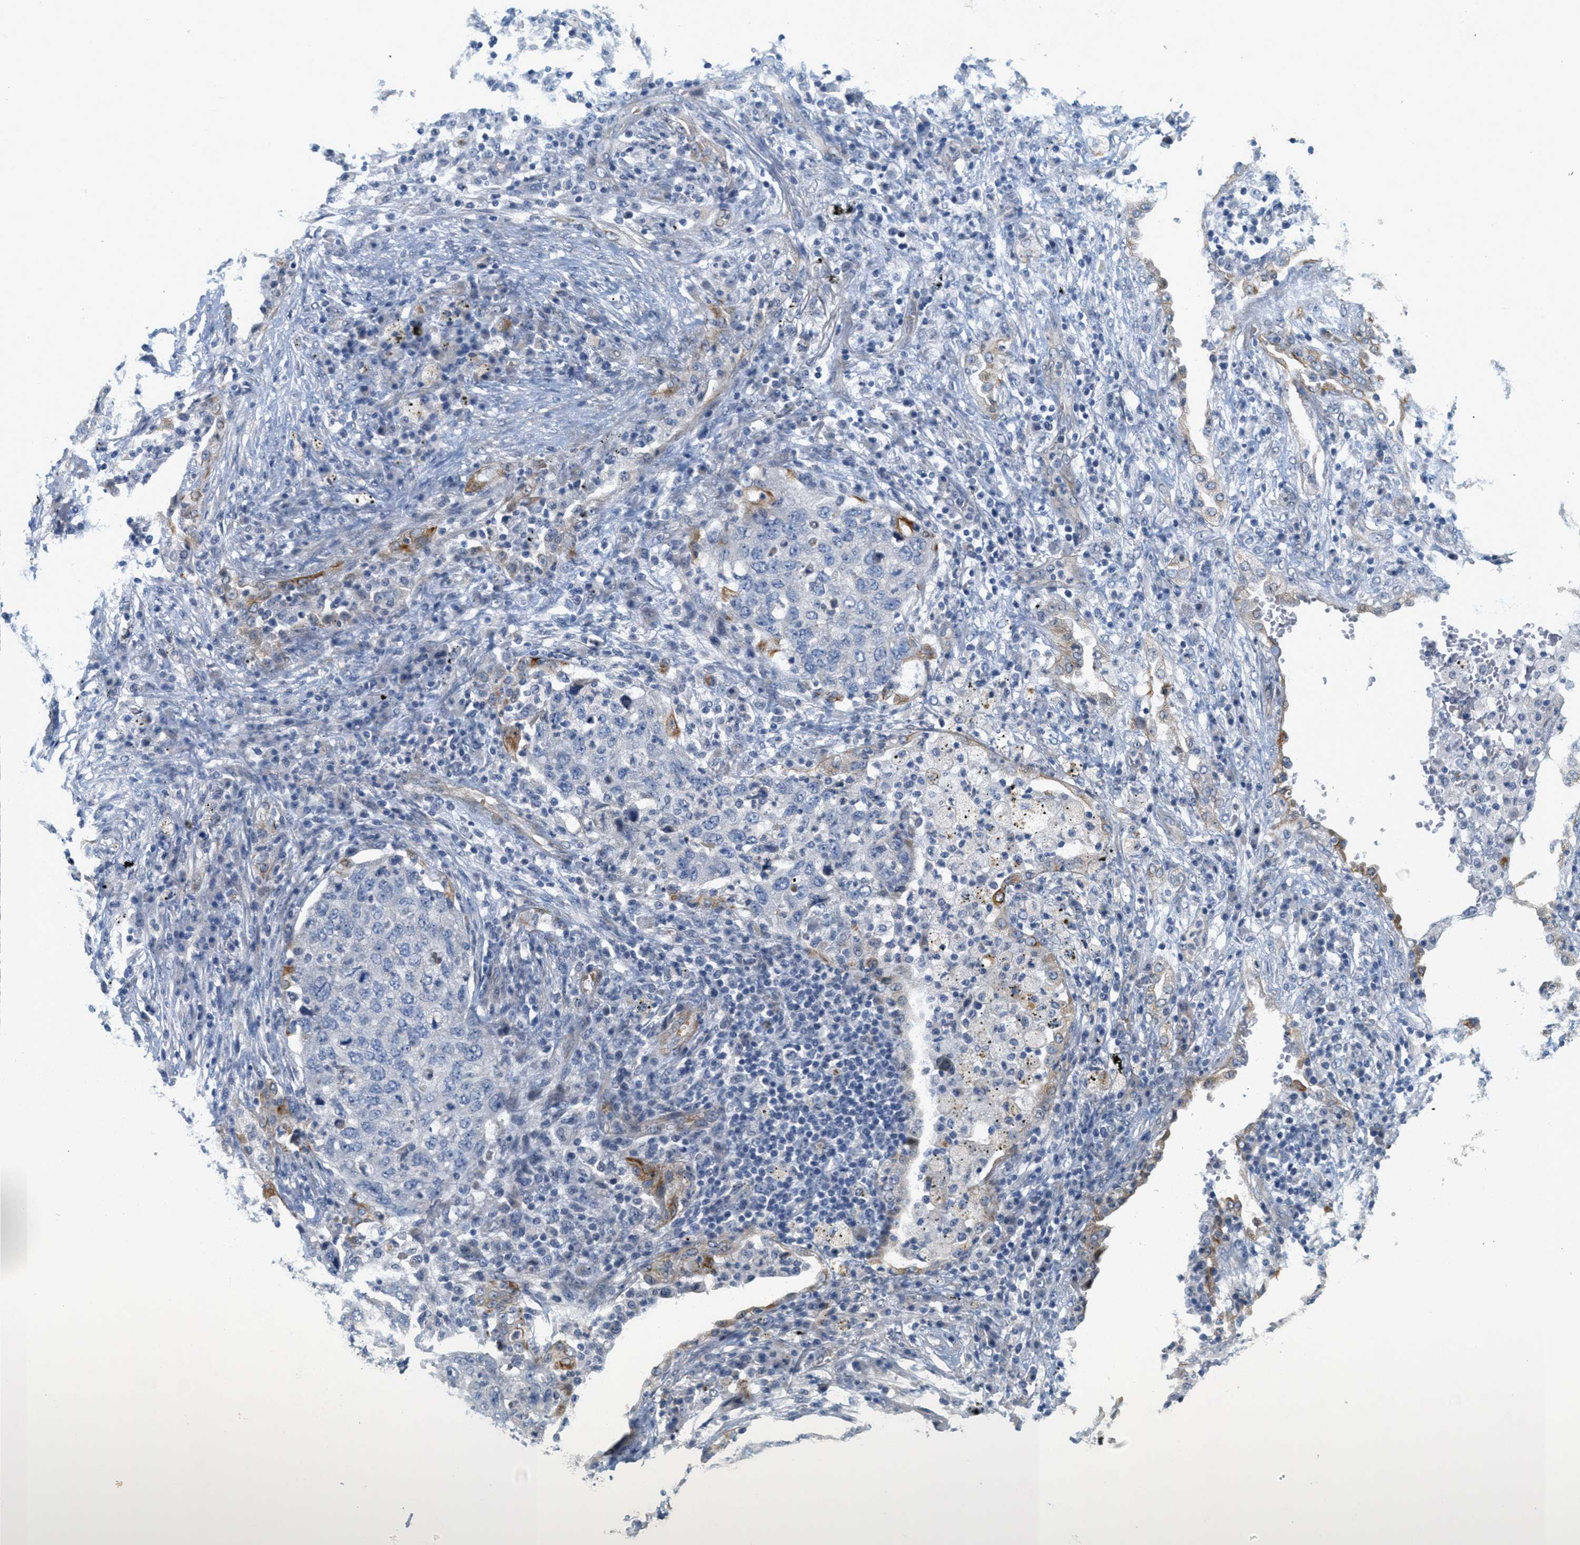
{"staining": {"intensity": "negative", "quantity": "none", "location": "none"}, "tissue": "lung cancer", "cell_type": "Tumor cells", "image_type": "cancer", "snomed": [{"axis": "morphology", "description": "Squamous cell carcinoma, NOS"}, {"axis": "topography", "description": "Lung"}], "caption": "IHC of human lung squamous cell carcinoma shows no staining in tumor cells.", "gene": "MRS2", "patient": {"sex": "female", "age": 63}}